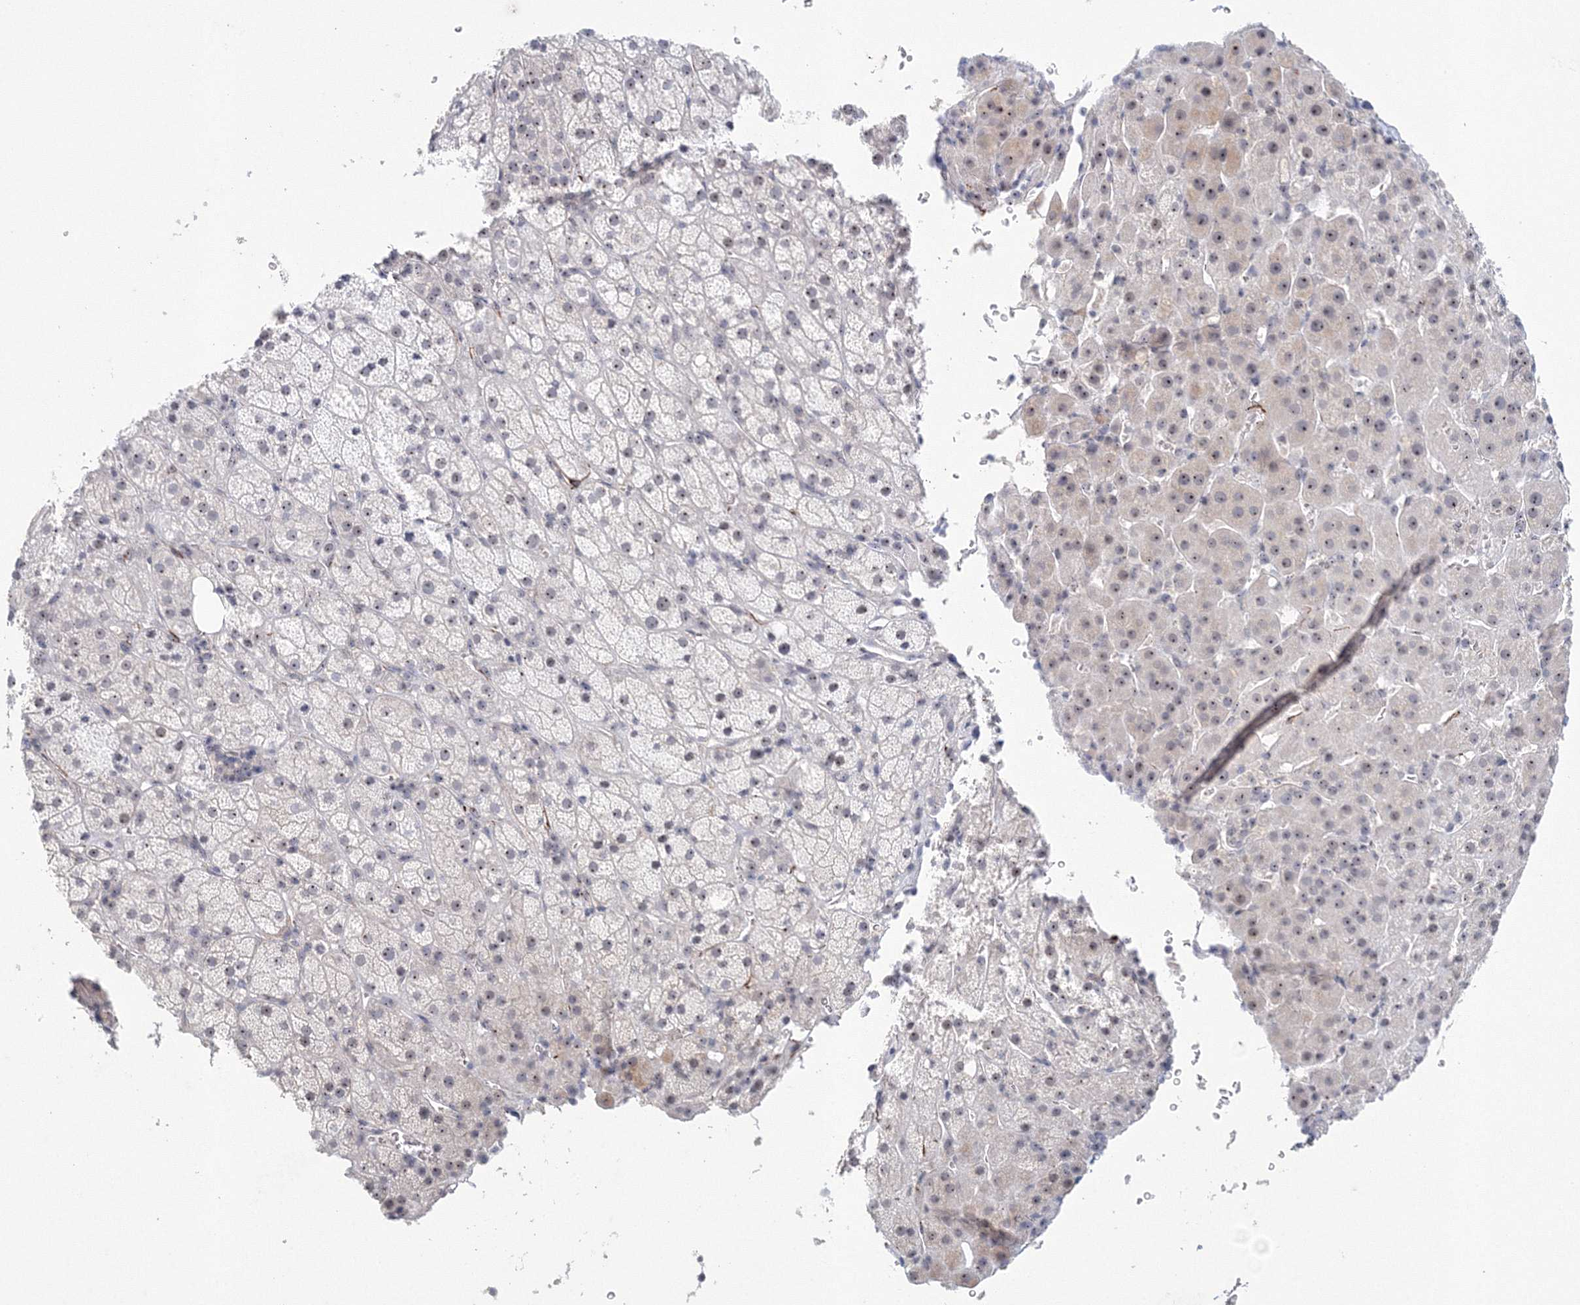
{"staining": {"intensity": "moderate", "quantity": "<25%", "location": "nuclear"}, "tissue": "adrenal gland", "cell_type": "Glandular cells", "image_type": "normal", "snomed": [{"axis": "morphology", "description": "Normal tissue, NOS"}, {"axis": "topography", "description": "Adrenal gland"}], "caption": "Immunohistochemical staining of normal human adrenal gland shows moderate nuclear protein expression in about <25% of glandular cells. The staining was performed using DAB, with brown indicating positive protein expression. Nuclei are stained blue with hematoxylin.", "gene": "SIRT7", "patient": {"sex": "female", "age": 57}}